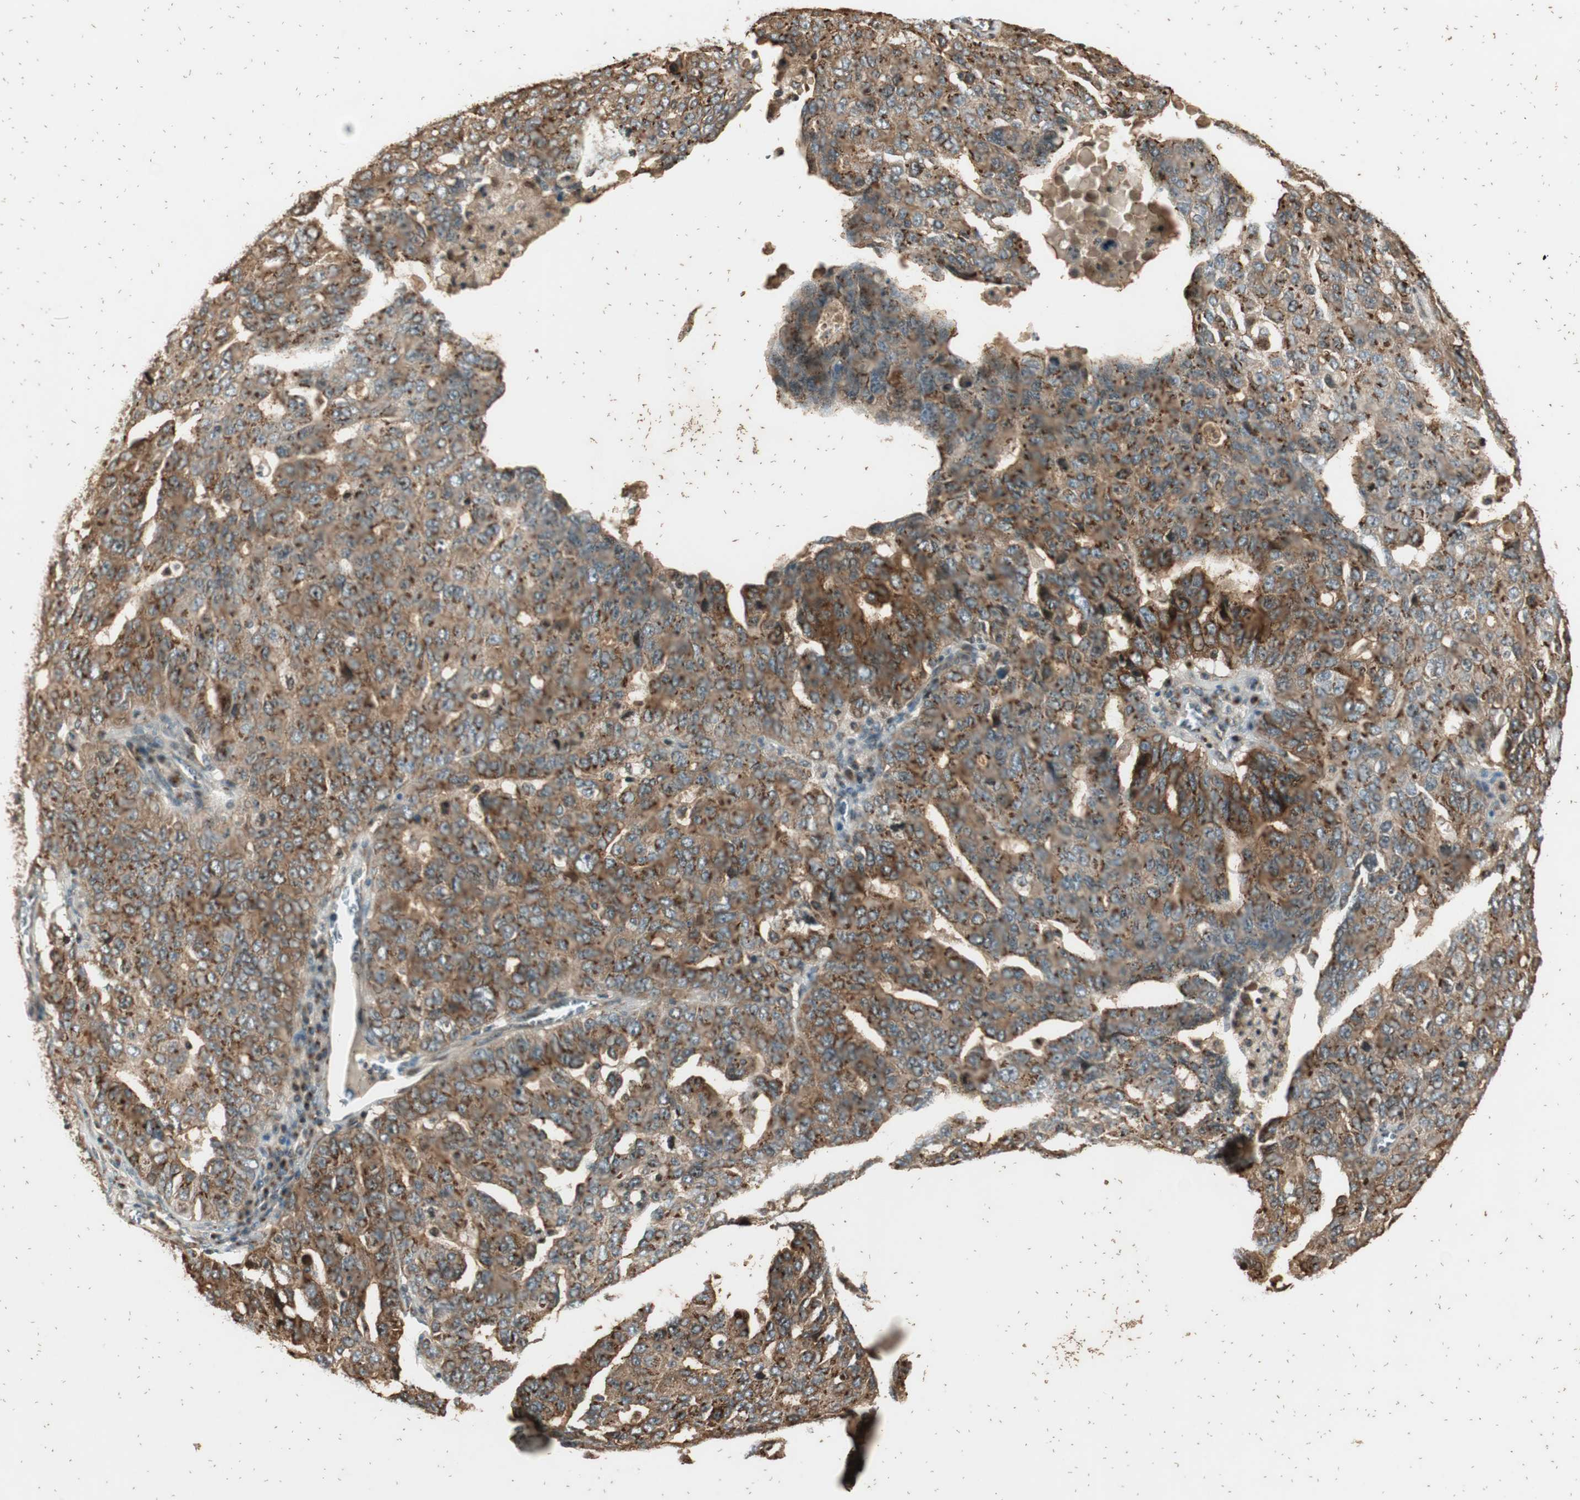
{"staining": {"intensity": "weak", "quantity": ">75%", "location": "cytoplasmic/membranous"}, "tissue": "ovarian cancer", "cell_type": "Tumor cells", "image_type": "cancer", "snomed": [{"axis": "morphology", "description": "Carcinoma, endometroid"}, {"axis": "topography", "description": "Ovary"}], "caption": "A micrograph of human ovarian cancer (endometroid carcinoma) stained for a protein demonstrates weak cytoplasmic/membranous brown staining in tumor cells. The protein of interest is stained brown, and the nuclei are stained in blue (DAB (3,3'-diaminobenzidine) IHC with brightfield microscopy, high magnification).", "gene": "NEO1", "patient": {"sex": "female", "age": 62}}